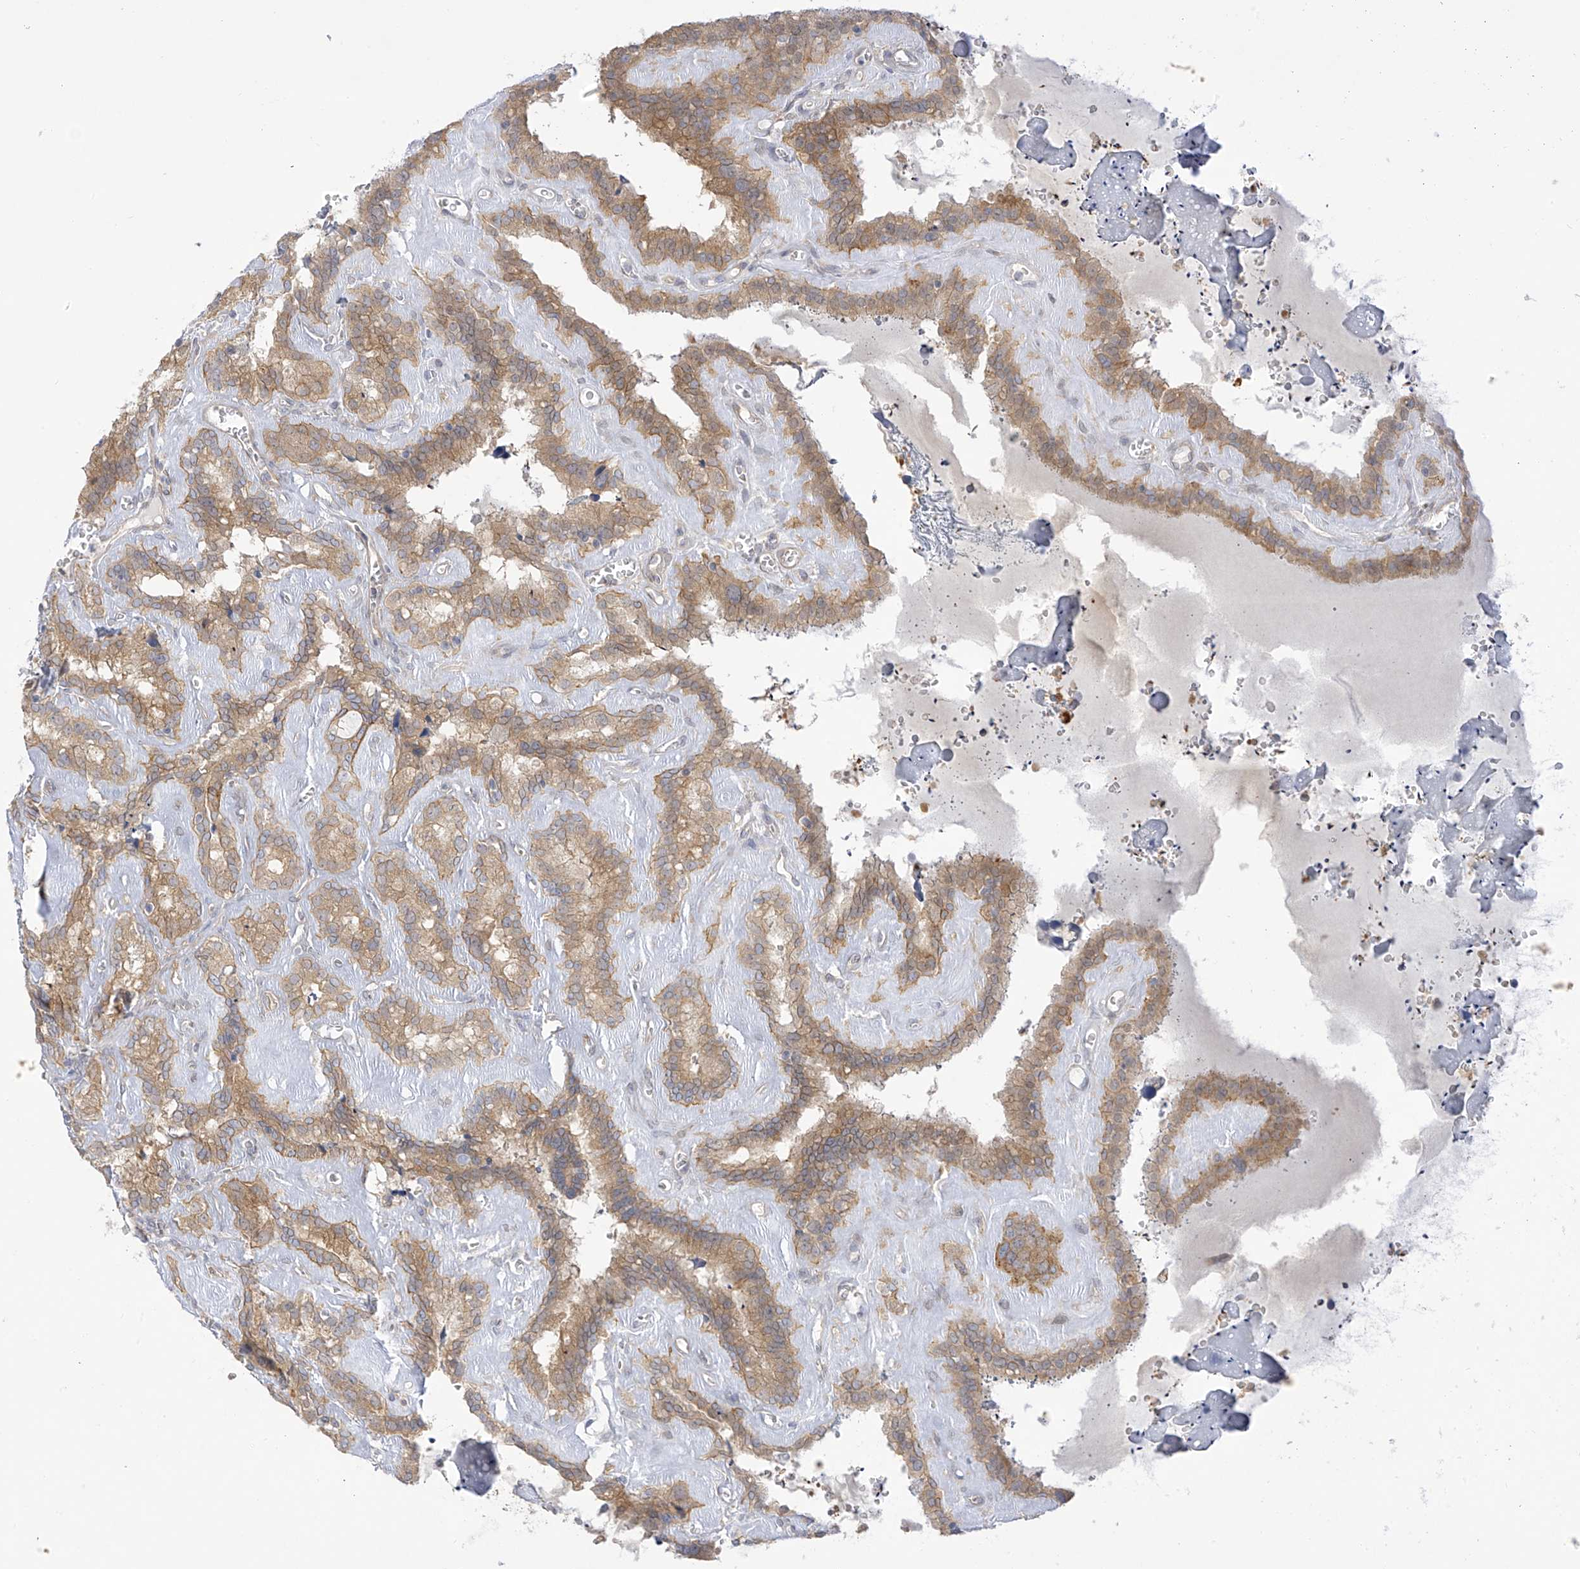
{"staining": {"intensity": "moderate", "quantity": ">75%", "location": "cytoplasmic/membranous"}, "tissue": "seminal vesicle", "cell_type": "Glandular cells", "image_type": "normal", "snomed": [{"axis": "morphology", "description": "Normal tissue, NOS"}, {"axis": "topography", "description": "Prostate"}, {"axis": "topography", "description": "Seminal veicle"}], "caption": "An immunohistochemistry (IHC) micrograph of normal tissue is shown. Protein staining in brown highlights moderate cytoplasmic/membranous positivity in seminal vesicle within glandular cells.", "gene": "EIPR1", "patient": {"sex": "male", "age": 59}}